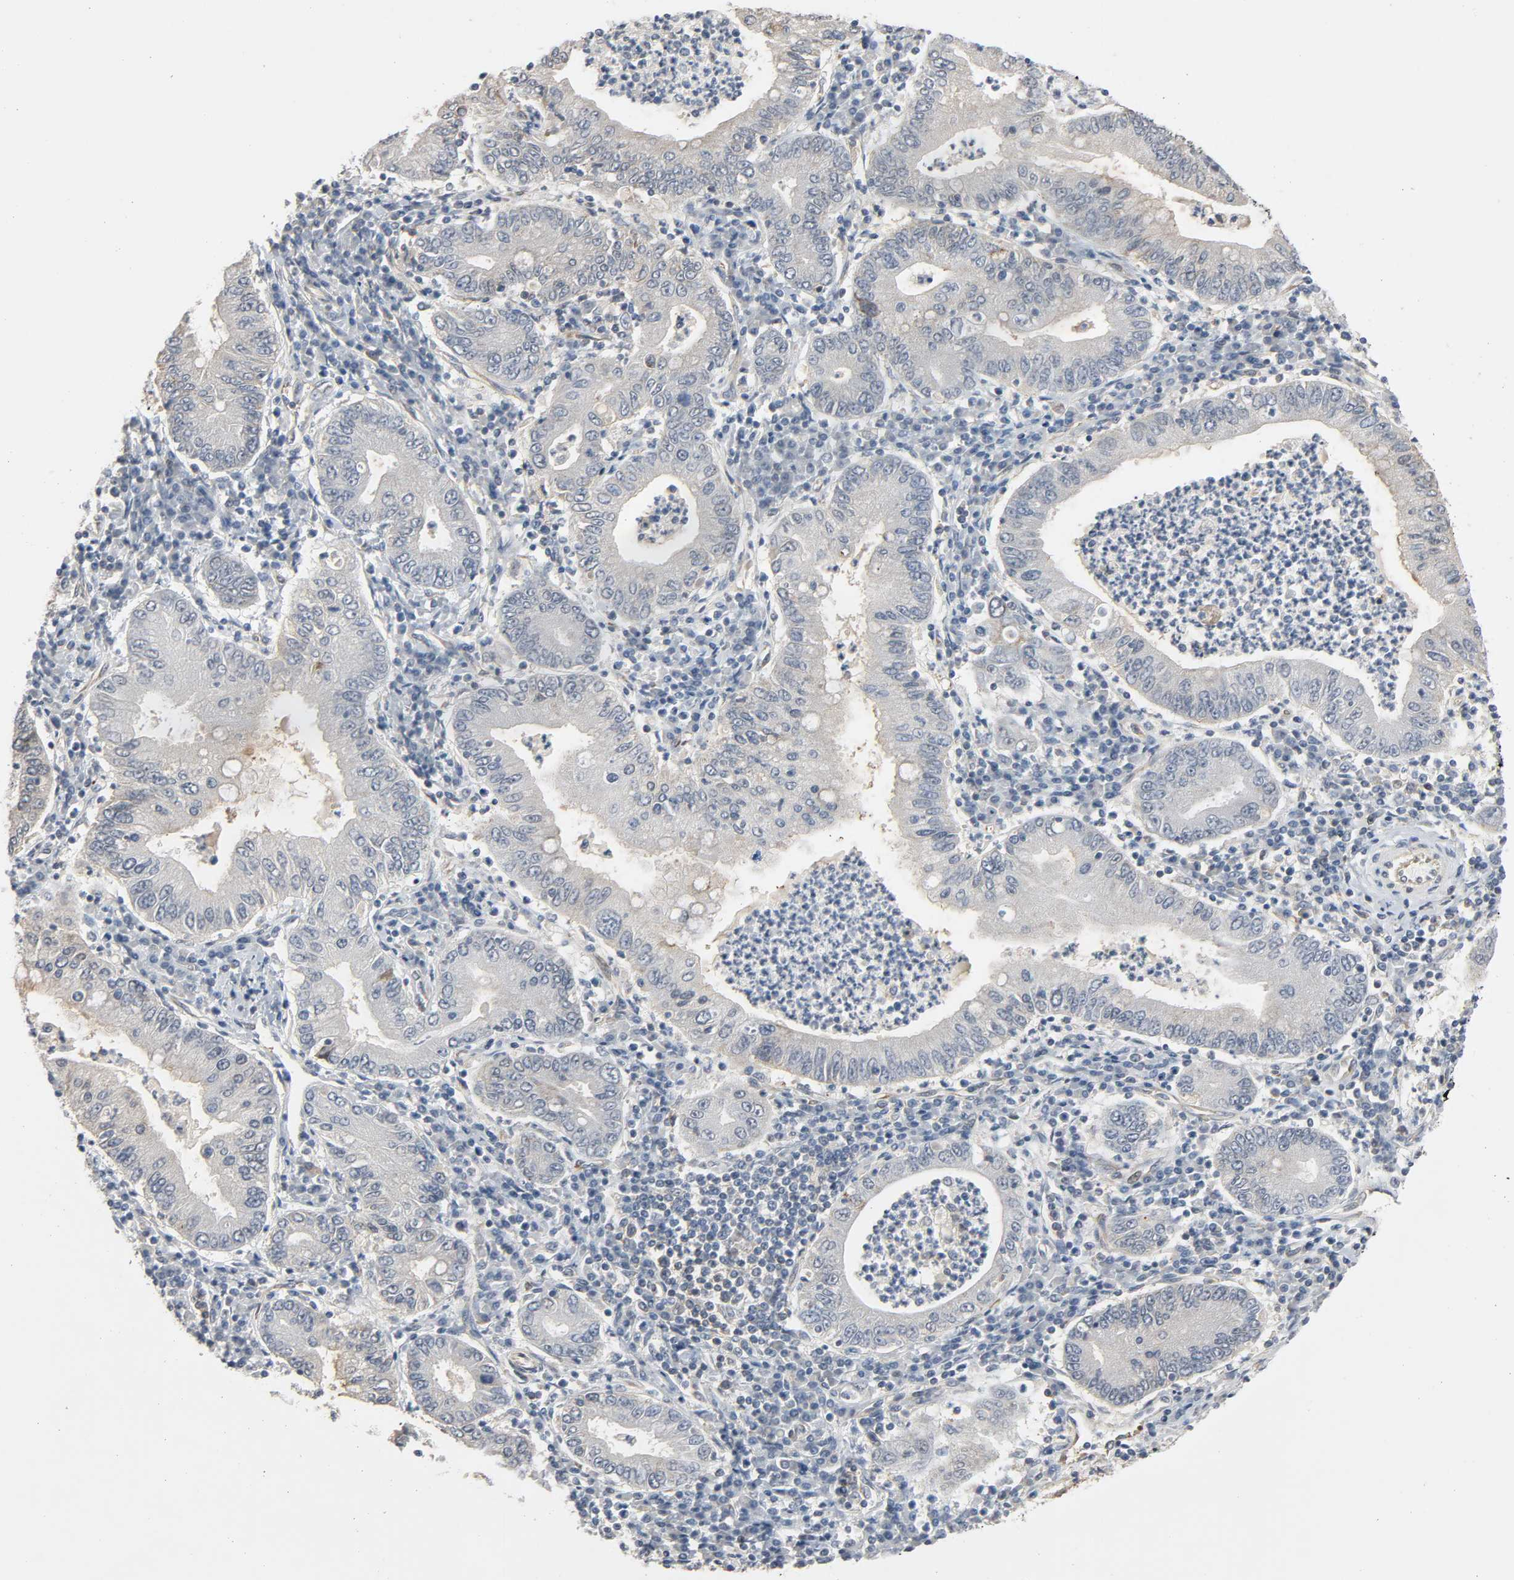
{"staining": {"intensity": "weak", "quantity": "<25%", "location": "cytoplasmic/membranous"}, "tissue": "stomach cancer", "cell_type": "Tumor cells", "image_type": "cancer", "snomed": [{"axis": "morphology", "description": "Normal tissue, NOS"}, {"axis": "morphology", "description": "Adenocarcinoma, NOS"}, {"axis": "topography", "description": "Esophagus"}, {"axis": "topography", "description": "Stomach, upper"}, {"axis": "topography", "description": "Peripheral nerve tissue"}], "caption": "This is an IHC histopathology image of stomach adenocarcinoma. There is no staining in tumor cells.", "gene": "CD4", "patient": {"sex": "male", "age": 62}}